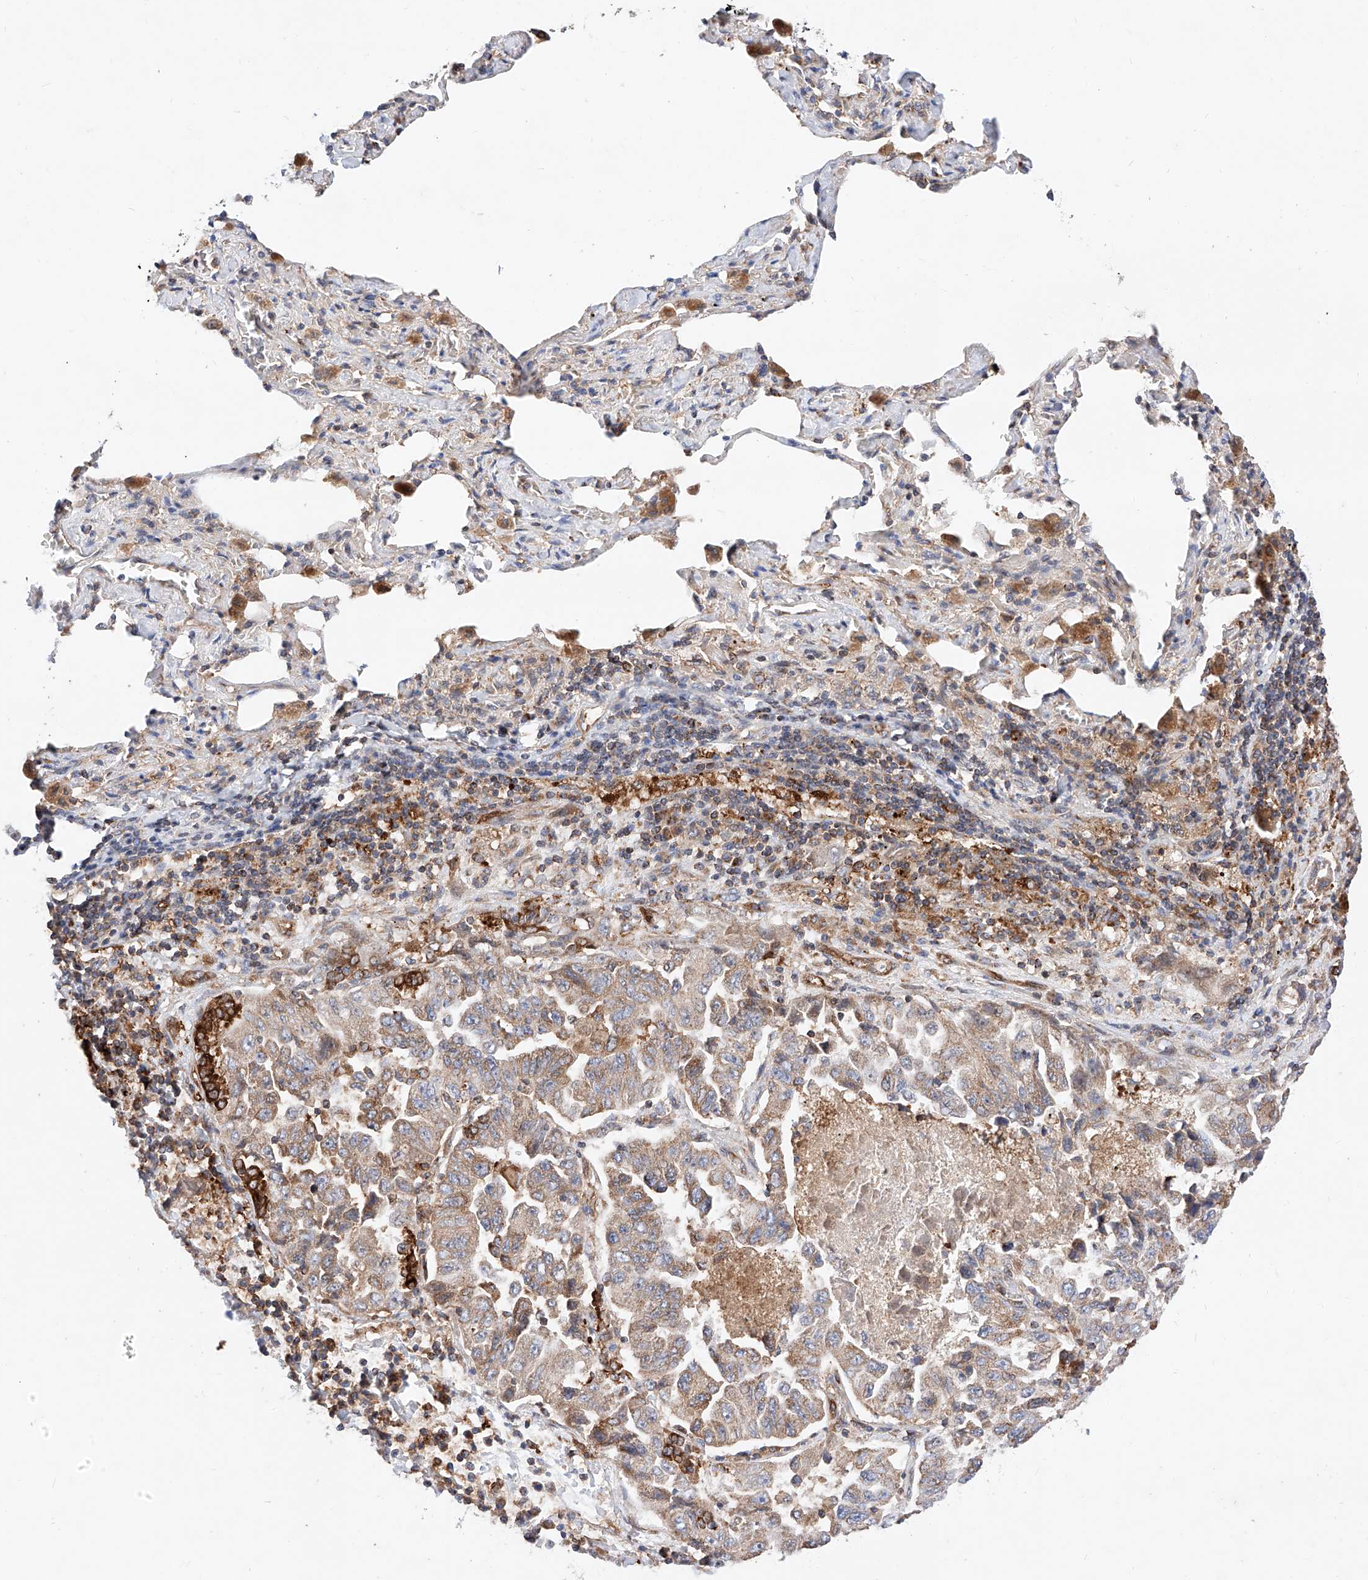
{"staining": {"intensity": "weak", "quantity": ">75%", "location": "cytoplasmic/membranous"}, "tissue": "lung cancer", "cell_type": "Tumor cells", "image_type": "cancer", "snomed": [{"axis": "morphology", "description": "Adenocarcinoma, NOS"}, {"axis": "topography", "description": "Lung"}], "caption": "This micrograph displays lung cancer (adenocarcinoma) stained with IHC to label a protein in brown. The cytoplasmic/membranous of tumor cells show weak positivity for the protein. Nuclei are counter-stained blue.", "gene": "NR1D1", "patient": {"sex": "female", "age": 51}}